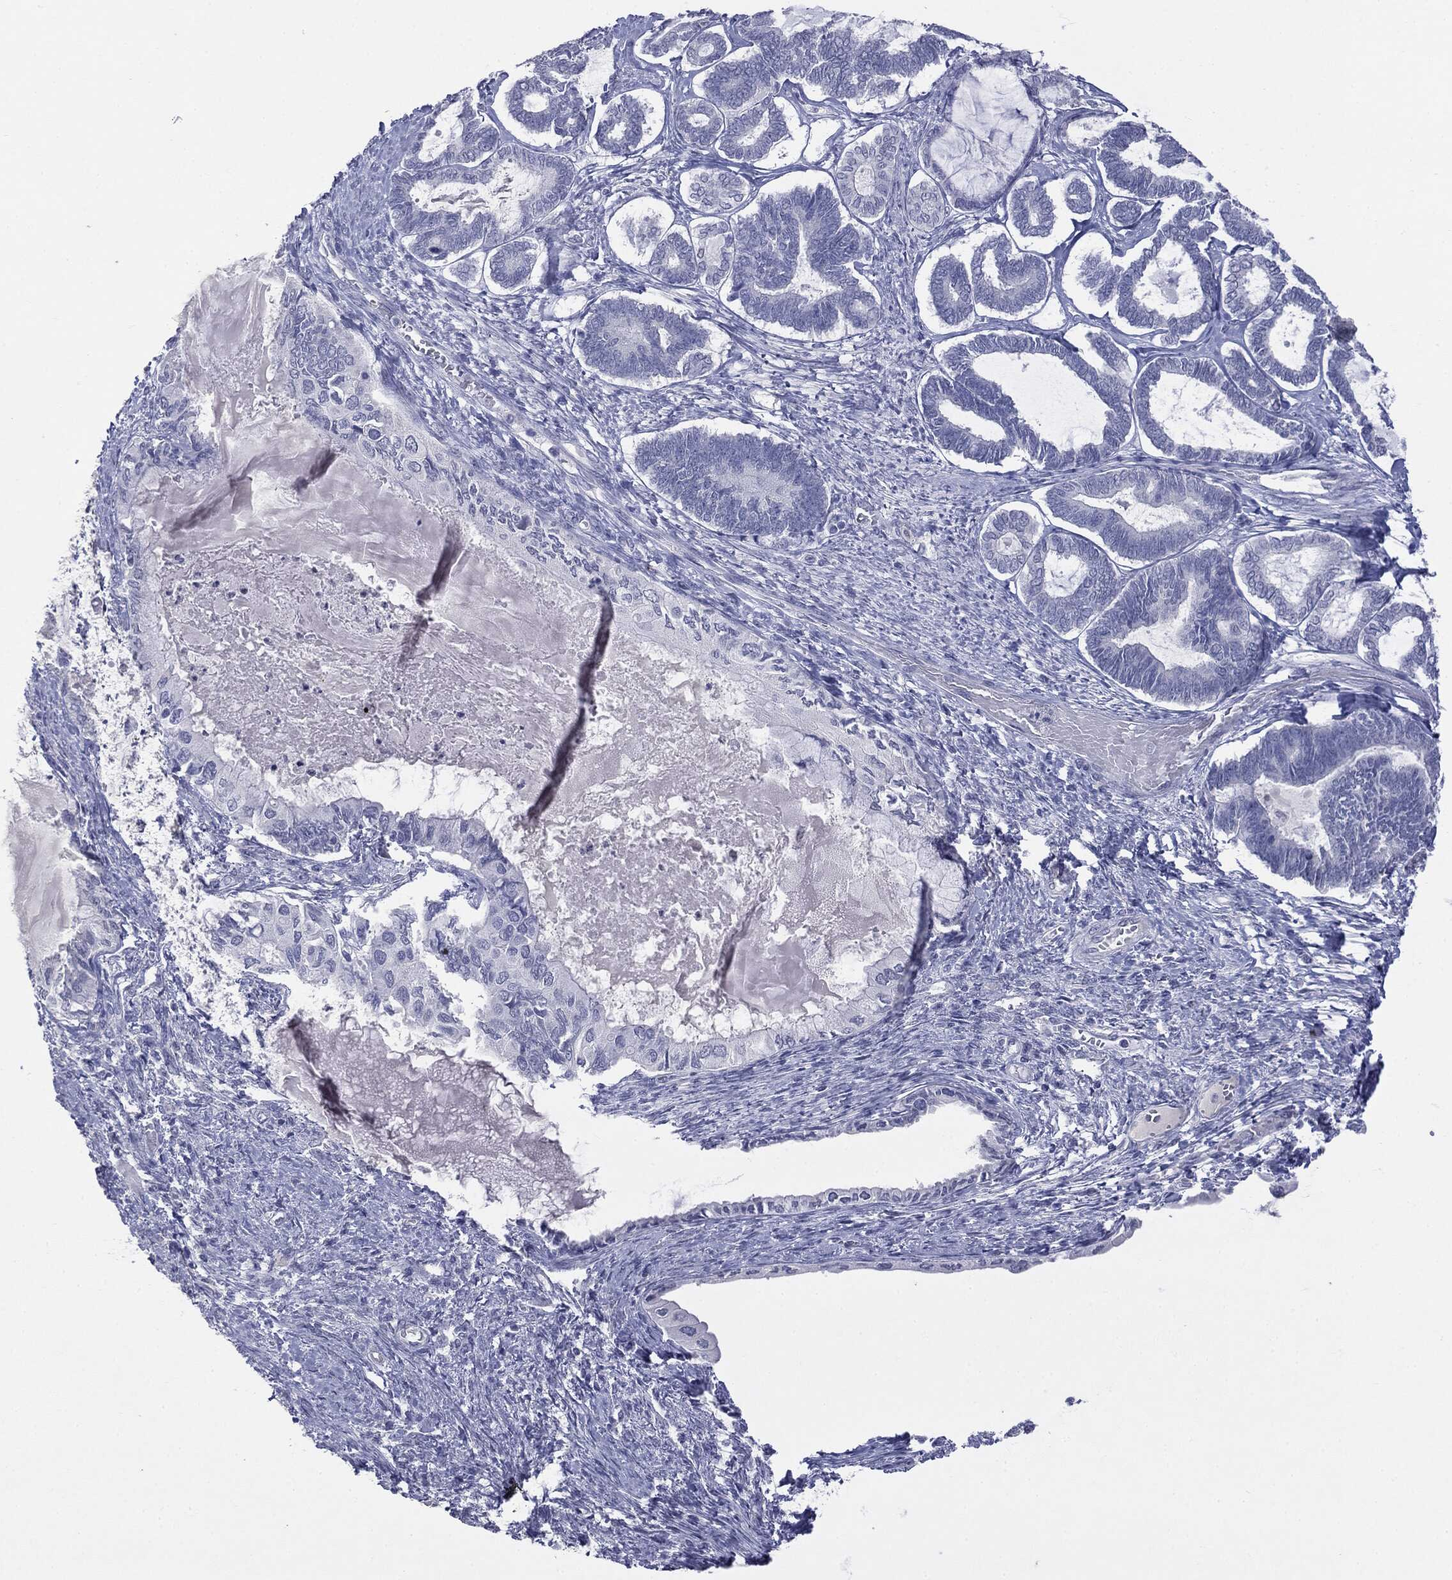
{"staining": {"intensity": "negative", "quantity": "none", "location": "none"}, "tissue": "ovarian cancer", "cell_type": "Tumor cells", "image_type": "cancer", "snomed": [{"axis": "morphology", "description": "Carcinoma, endometroid"}, {"axis": "topography", "description": "Ovary"}], "caption": "Immunohistochemical staining of ovarian endometroid carcinoma displays no significant positivity in tumor cells. (DAB (3,3'-diaminobenzidine) IHC visualized using brightfield microscopy, high magnification).", "gene": "TSHB", "patient": {"sex": "female", "age": 70}}